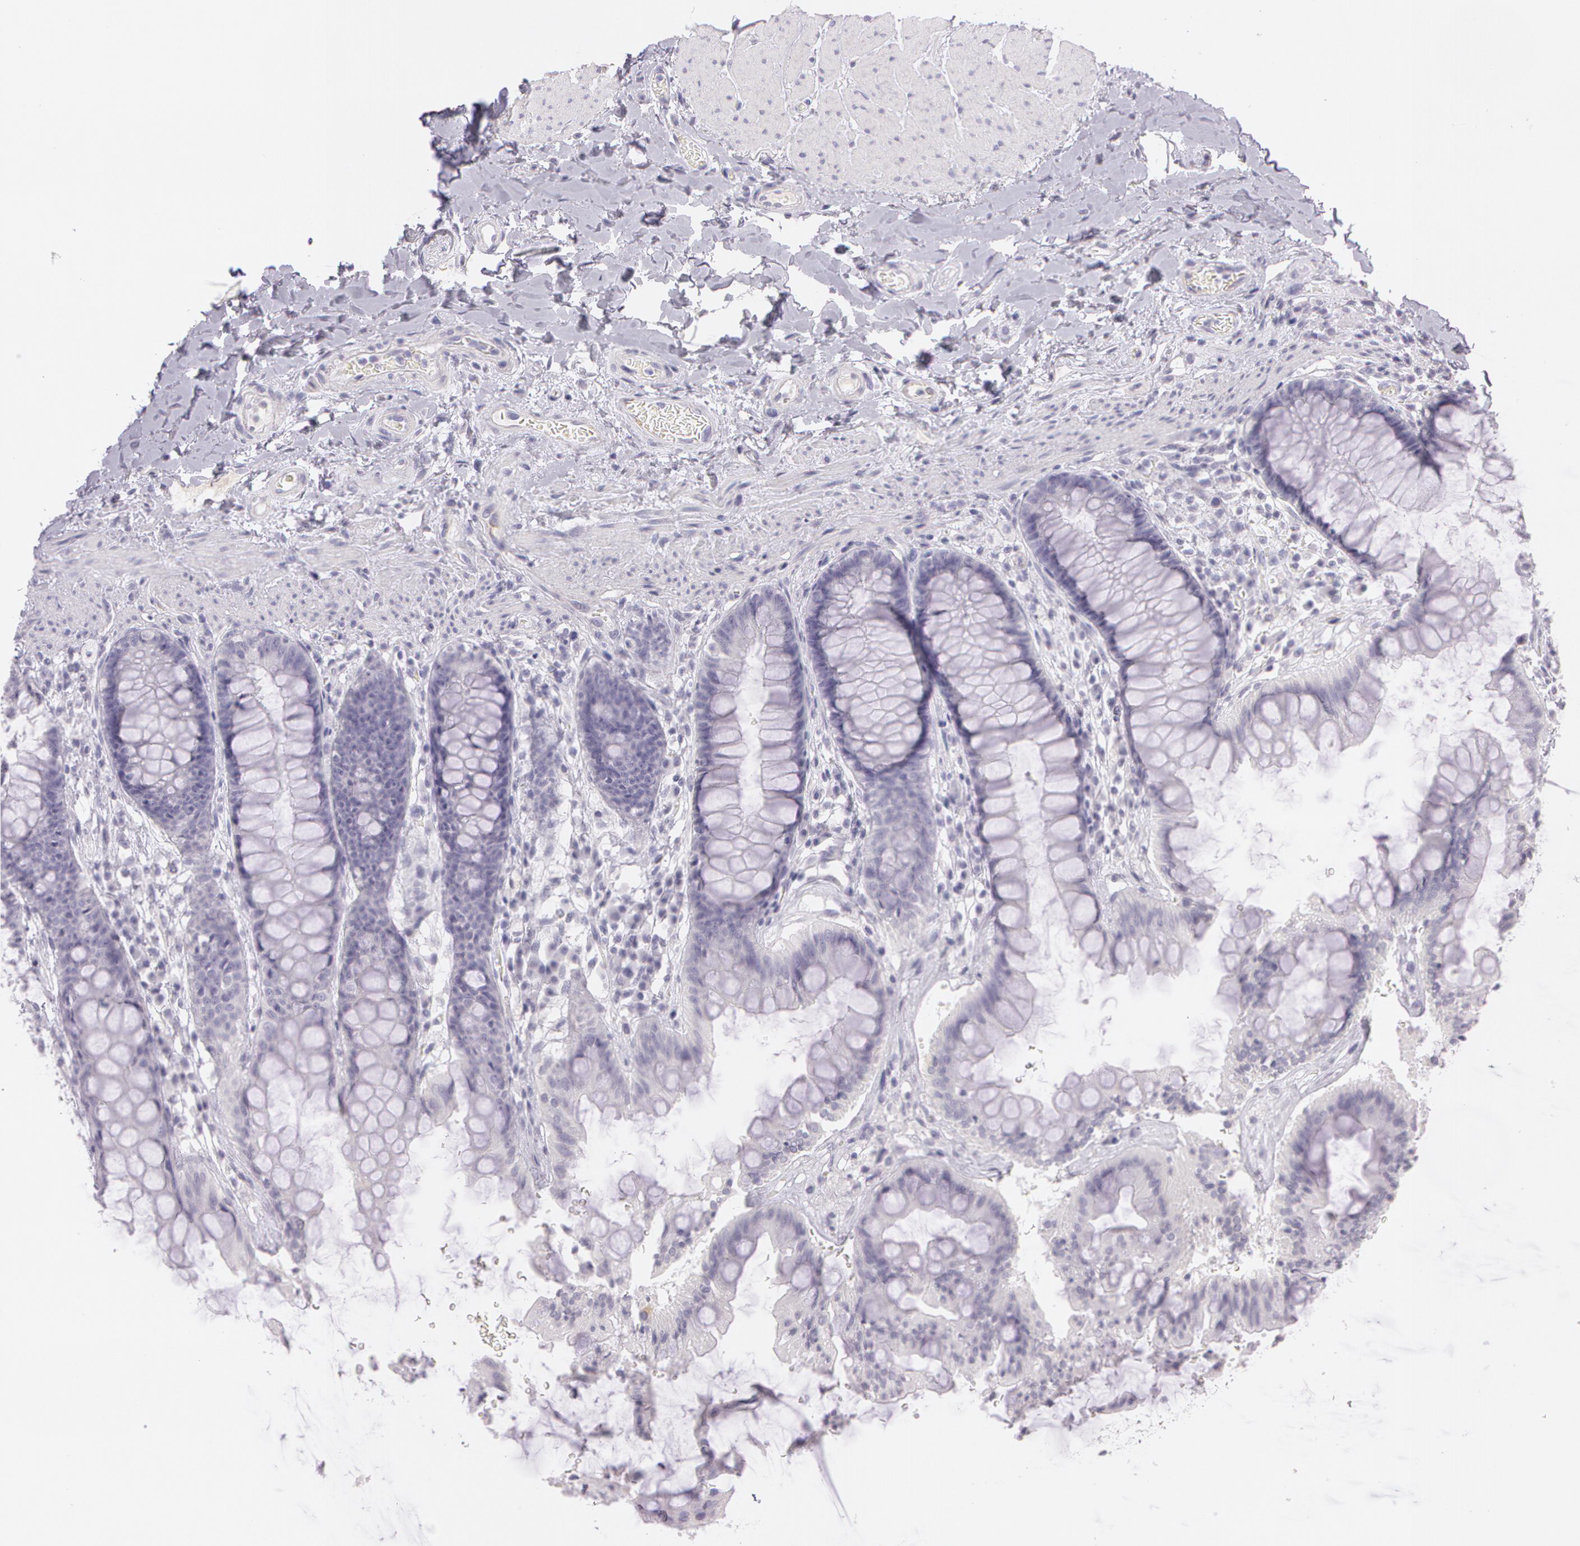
{"staining": {"intensity": "negative", "quantity": "none", "location": "none"}, "tissue": "rectum", "cell_type": "Glandular cells", "image_type": "normal", "snomed": [{"axis": "morphology", "description": "Normal tissue, NOS"}, {"axis": "topography", "description": "Rectum"}], "caption": "Normal rectum was stained to show a protein in brown. There is no significant staining in glandular cells. The staining is performed using DAB (3,3'-diaminobenzidine) brown chromogen with nuclei counter-stained in using hematoxylin.", "gene": "OTC", "patient": {"sex": "female", "age": 46}}